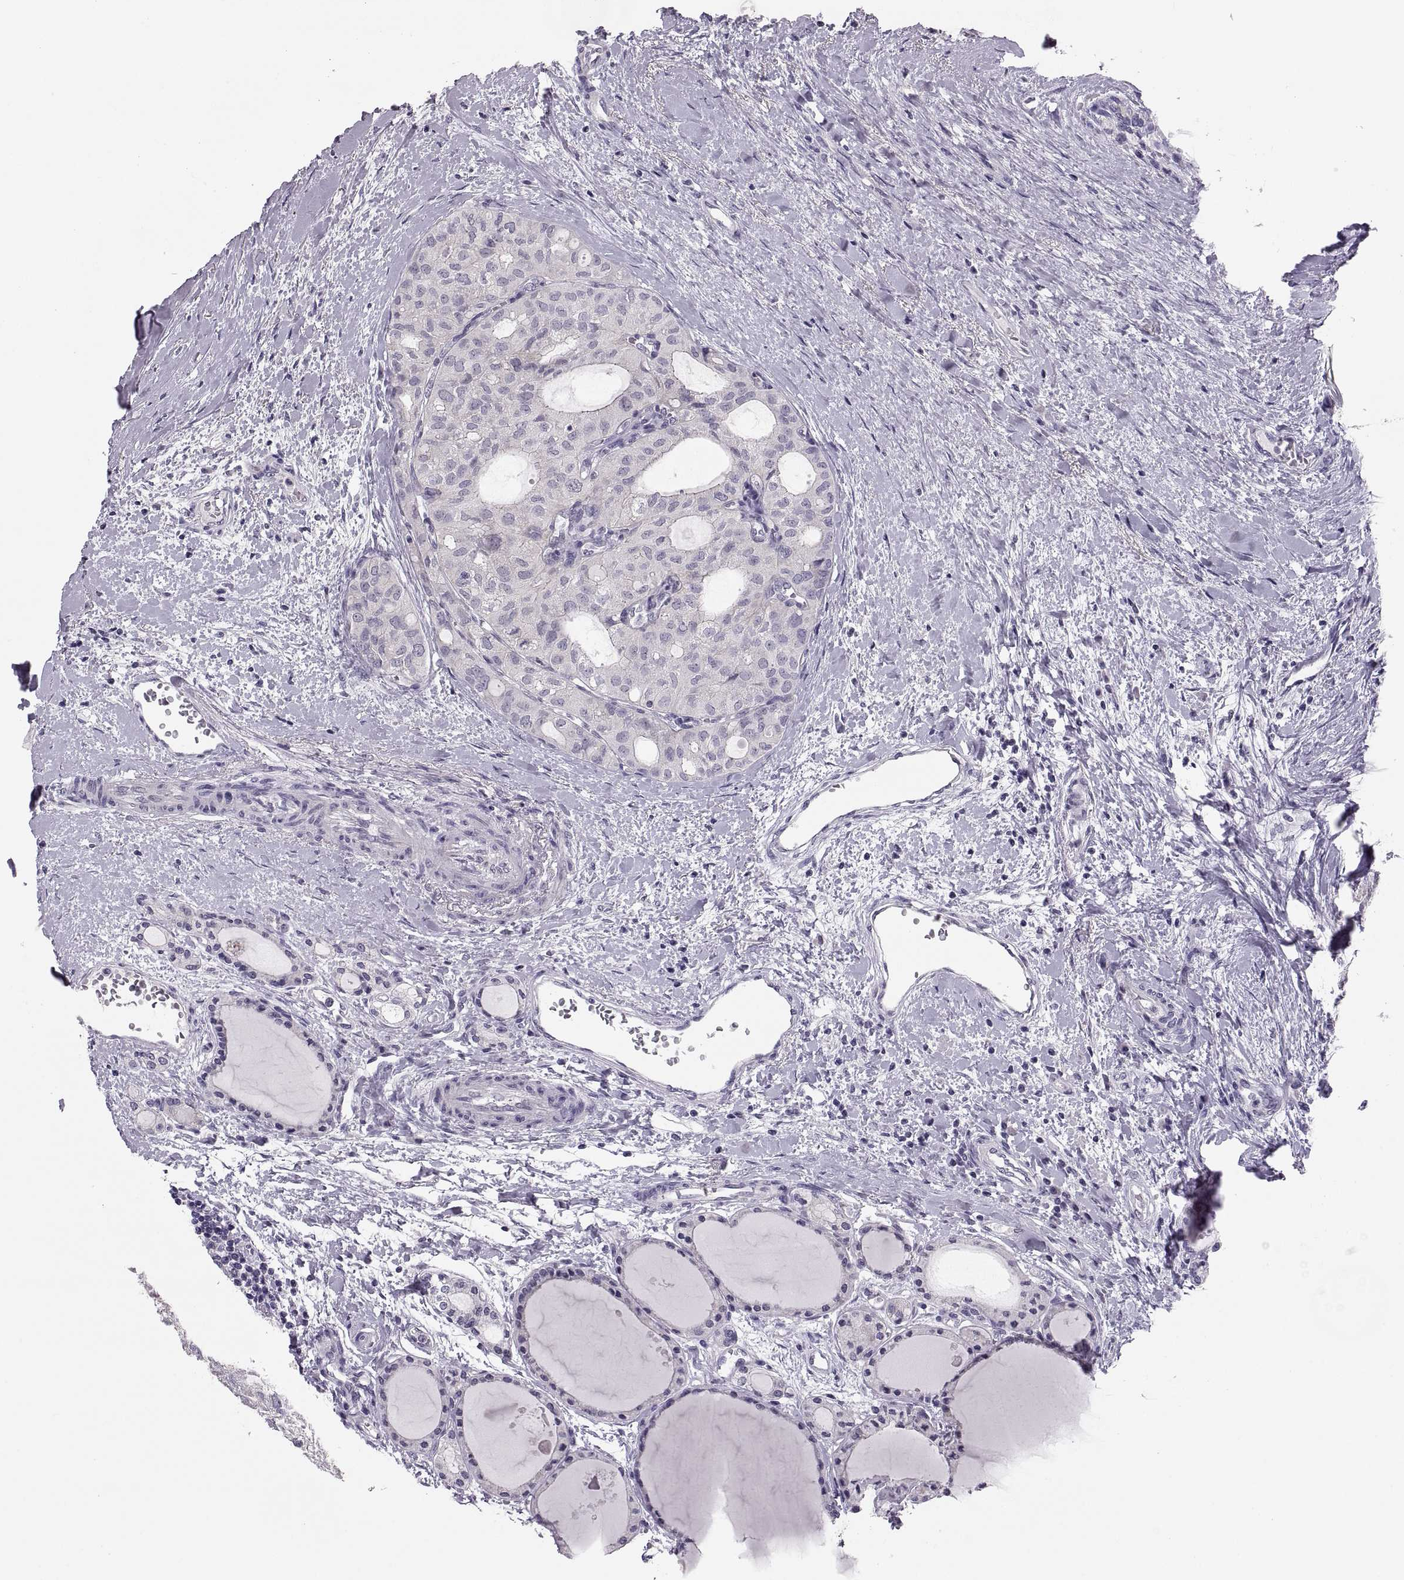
{"staining": {"intensity": "negative", "quantity": "none", "location": "none"}, "tissue": "thyroid cancer", "cell_type": "Tumor cells", "image_type": "cancer", "snomed": [{"axis": "morphology", "description": "Follicular adenoma carcinoma, NOS"}, {"axis": "topography", "description": "Thyroid gland"}], "caption": "There is no significant expression in tumor cells of follicular adenoma carcinoma (thyroid).", "gene": "ADH6", "patient": {"sex": "male", "age": 75}}